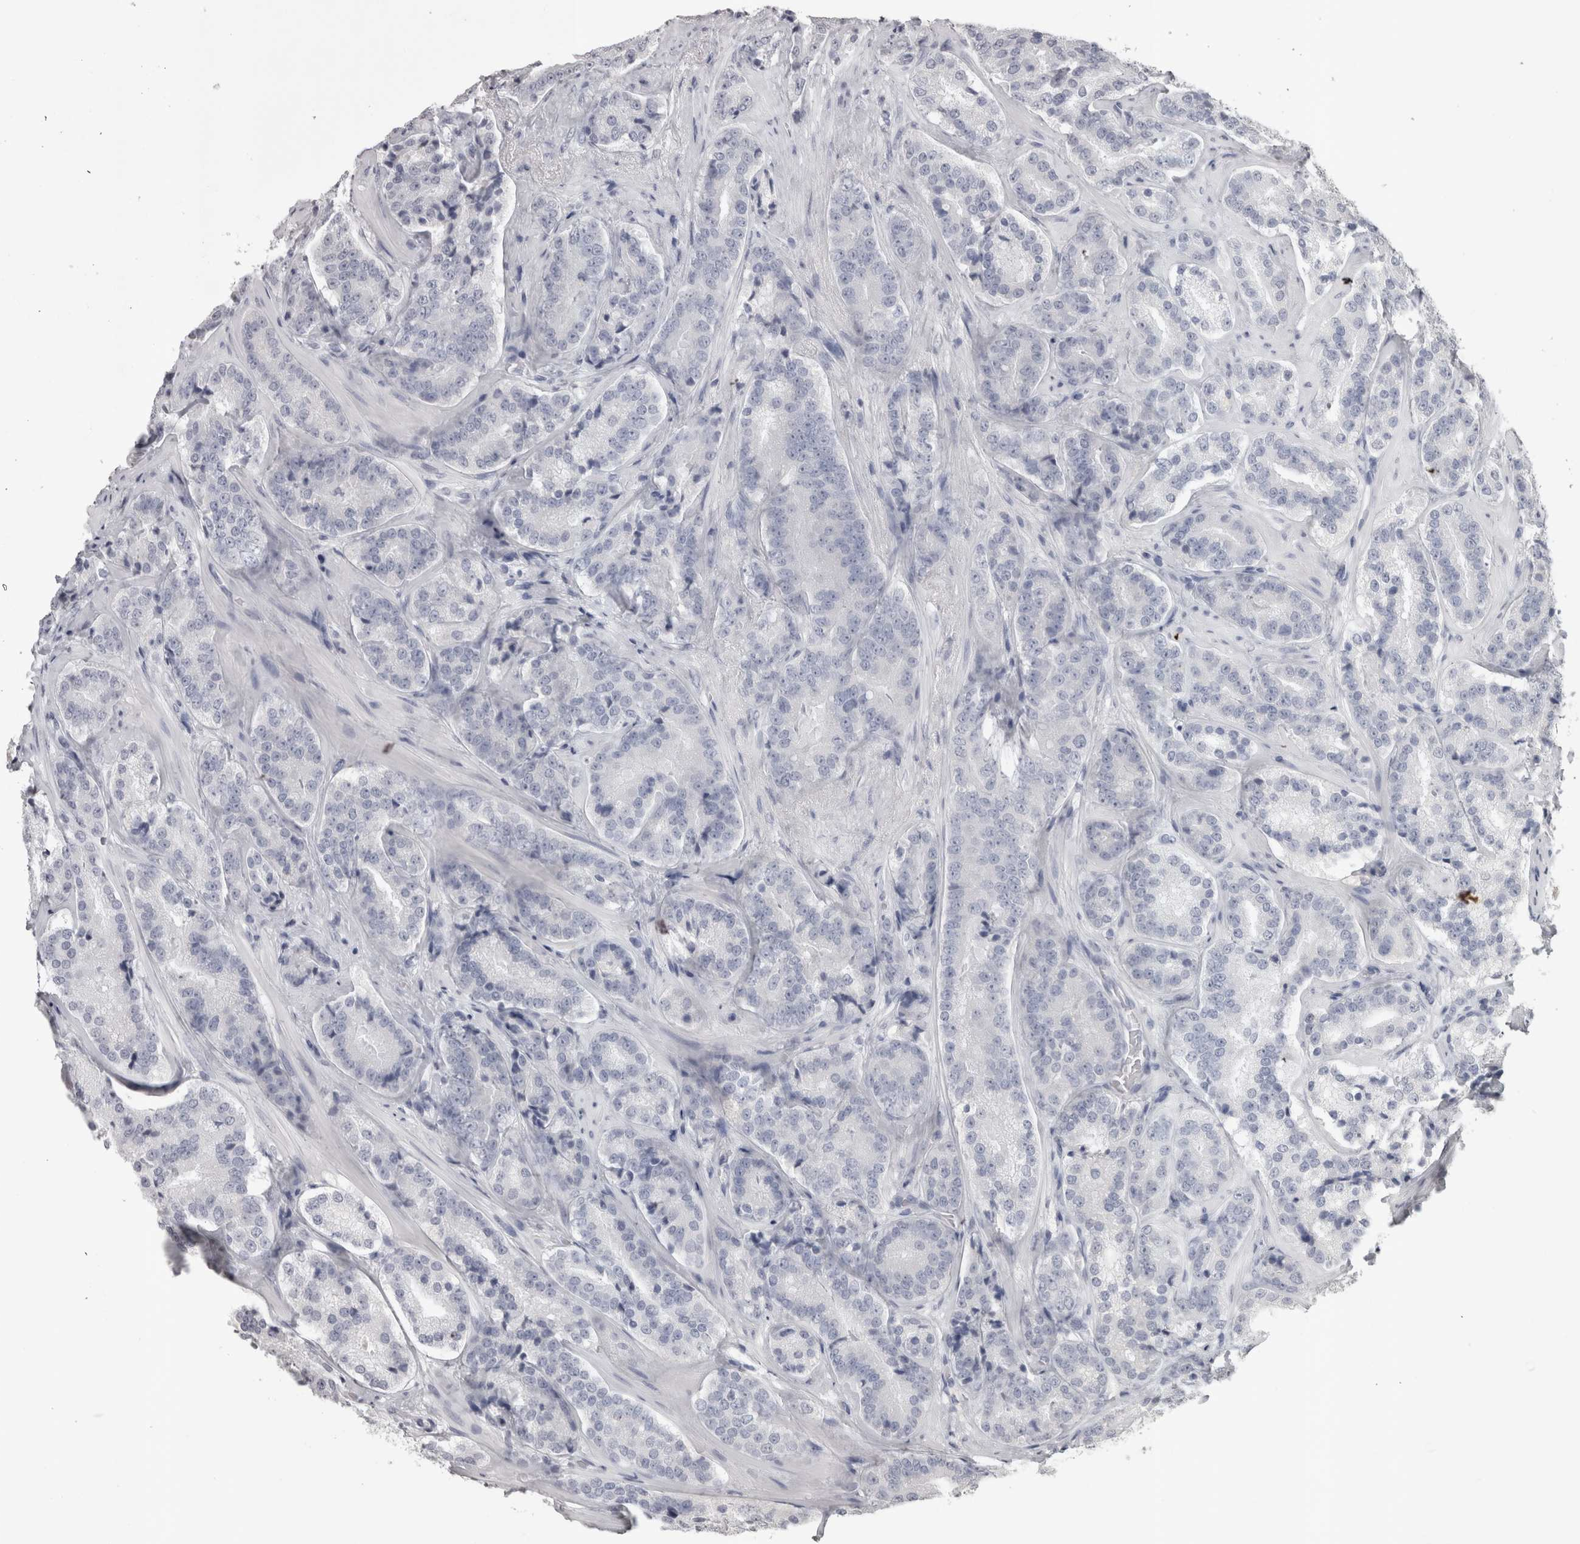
{"staining": {"intensity": "negative", "quantity": "none", "location": "none"}, "tissue": "prostate cancer", "cell_type": "Tumor cells", "image_type": "cancer", "snomed": [{"axis": "morphology", "description": "Adenocarcinoma, High grade"}, {"axis": "topography", "description": "Prostate"}], "caption": "This photomicrograph is of prostate cancer stained with immunohistochemistry (IHC) to label a protein in brown with the nuclei are counter-stained blue. There is no positivity in tumor cells.", "gene": "LAX1", "patient": {"sex": "male", "age": 60}}